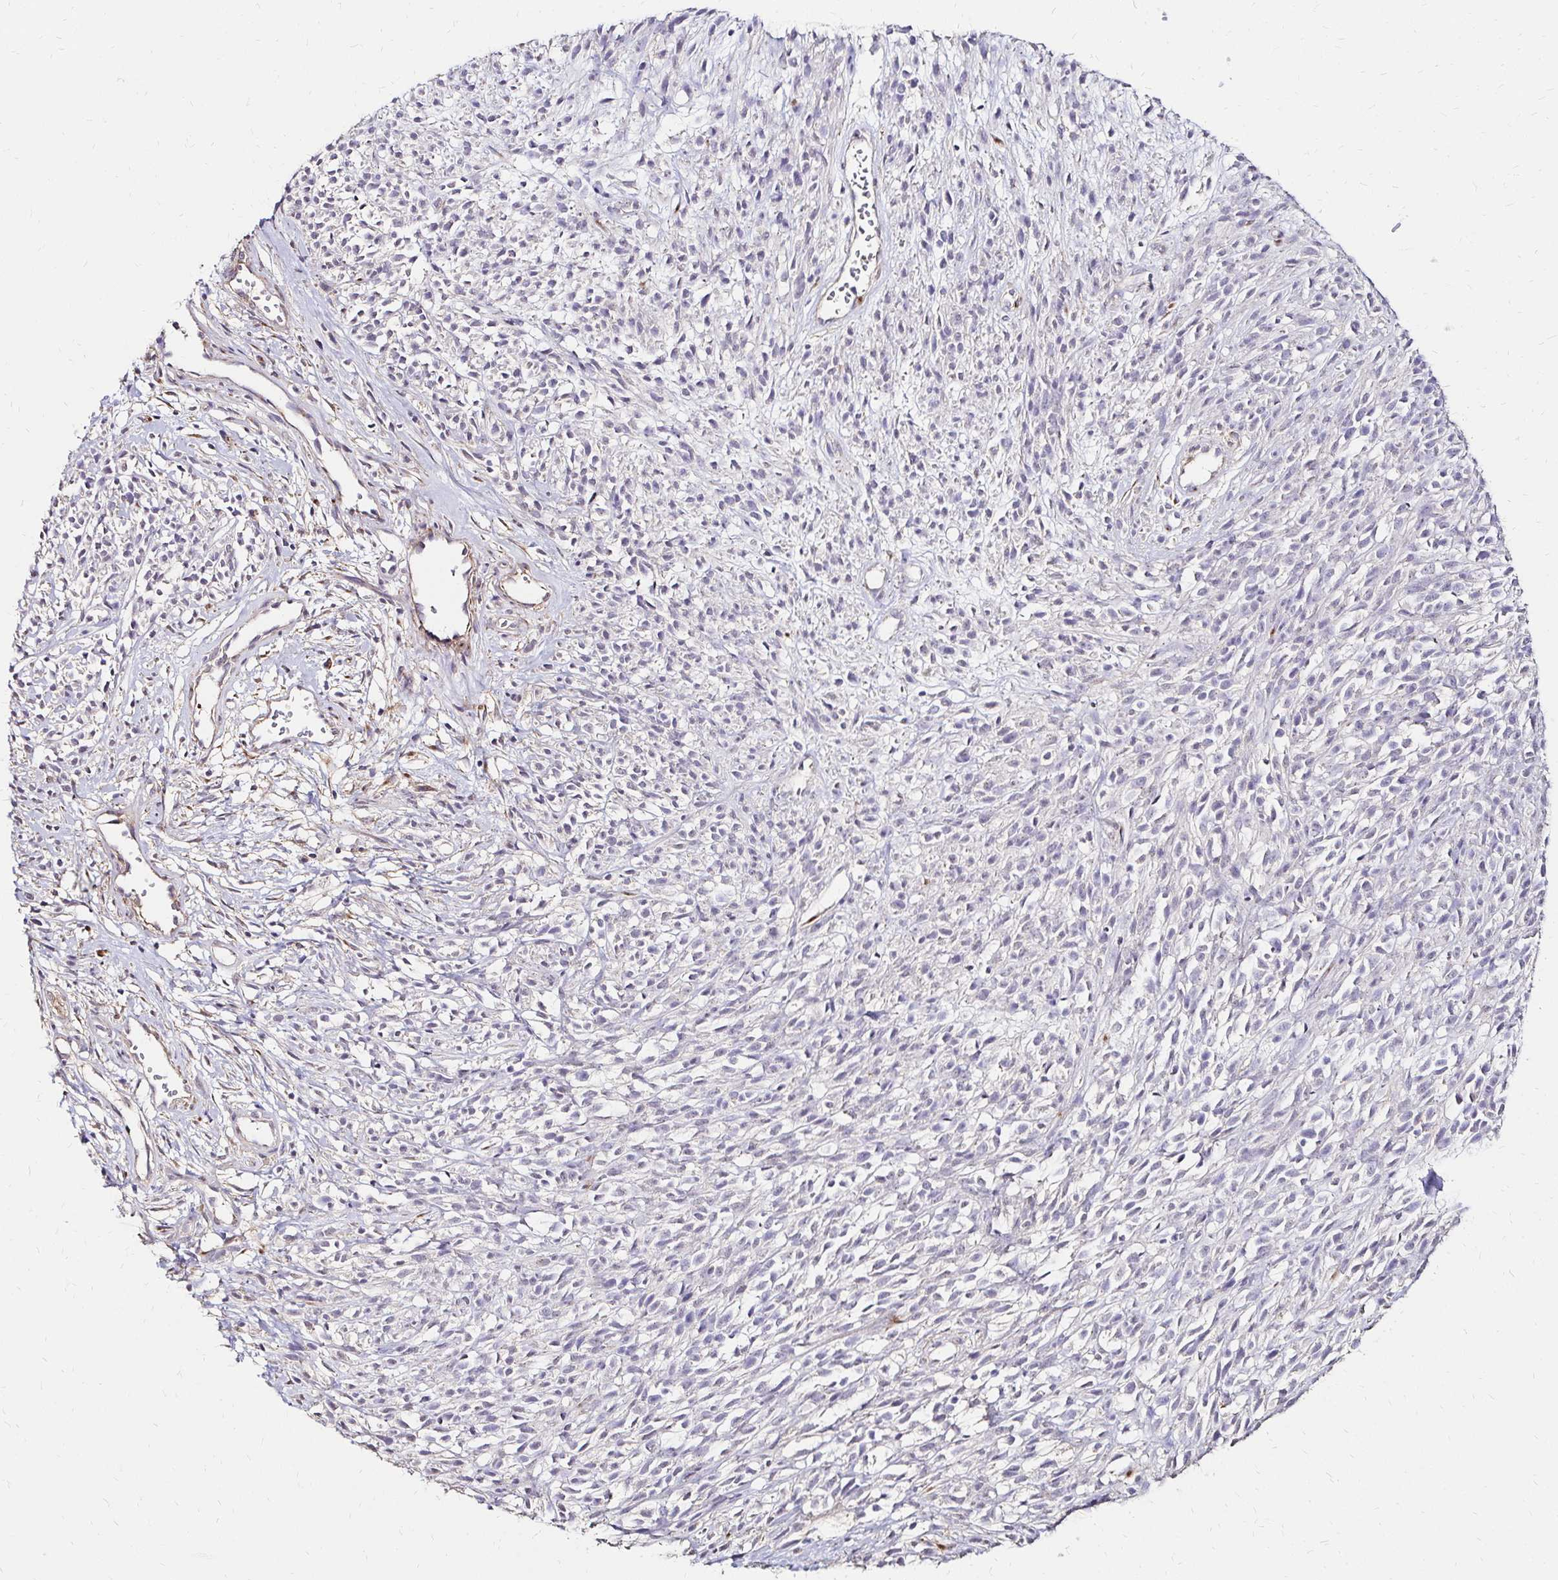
{"staining": {"intensity": "negative", "quantity": "none", "location": "none"}, "tissue": "melanoma", "cell_type": "Tumor cells", "image_type": "cancer", "snomed": [{"axis": "morphology", "description": "Malignant melanoma, NOS"}, {"axis": "topography", "description": "Skin"}, {"axis": "topography", "description": "Skin of trunk"}], "caption": "This is an IHC image of human melanoma. There is no positivity in tumor cells.", "gene": "PRIMA1", "patient": {"sex": "male", "age": 74}}